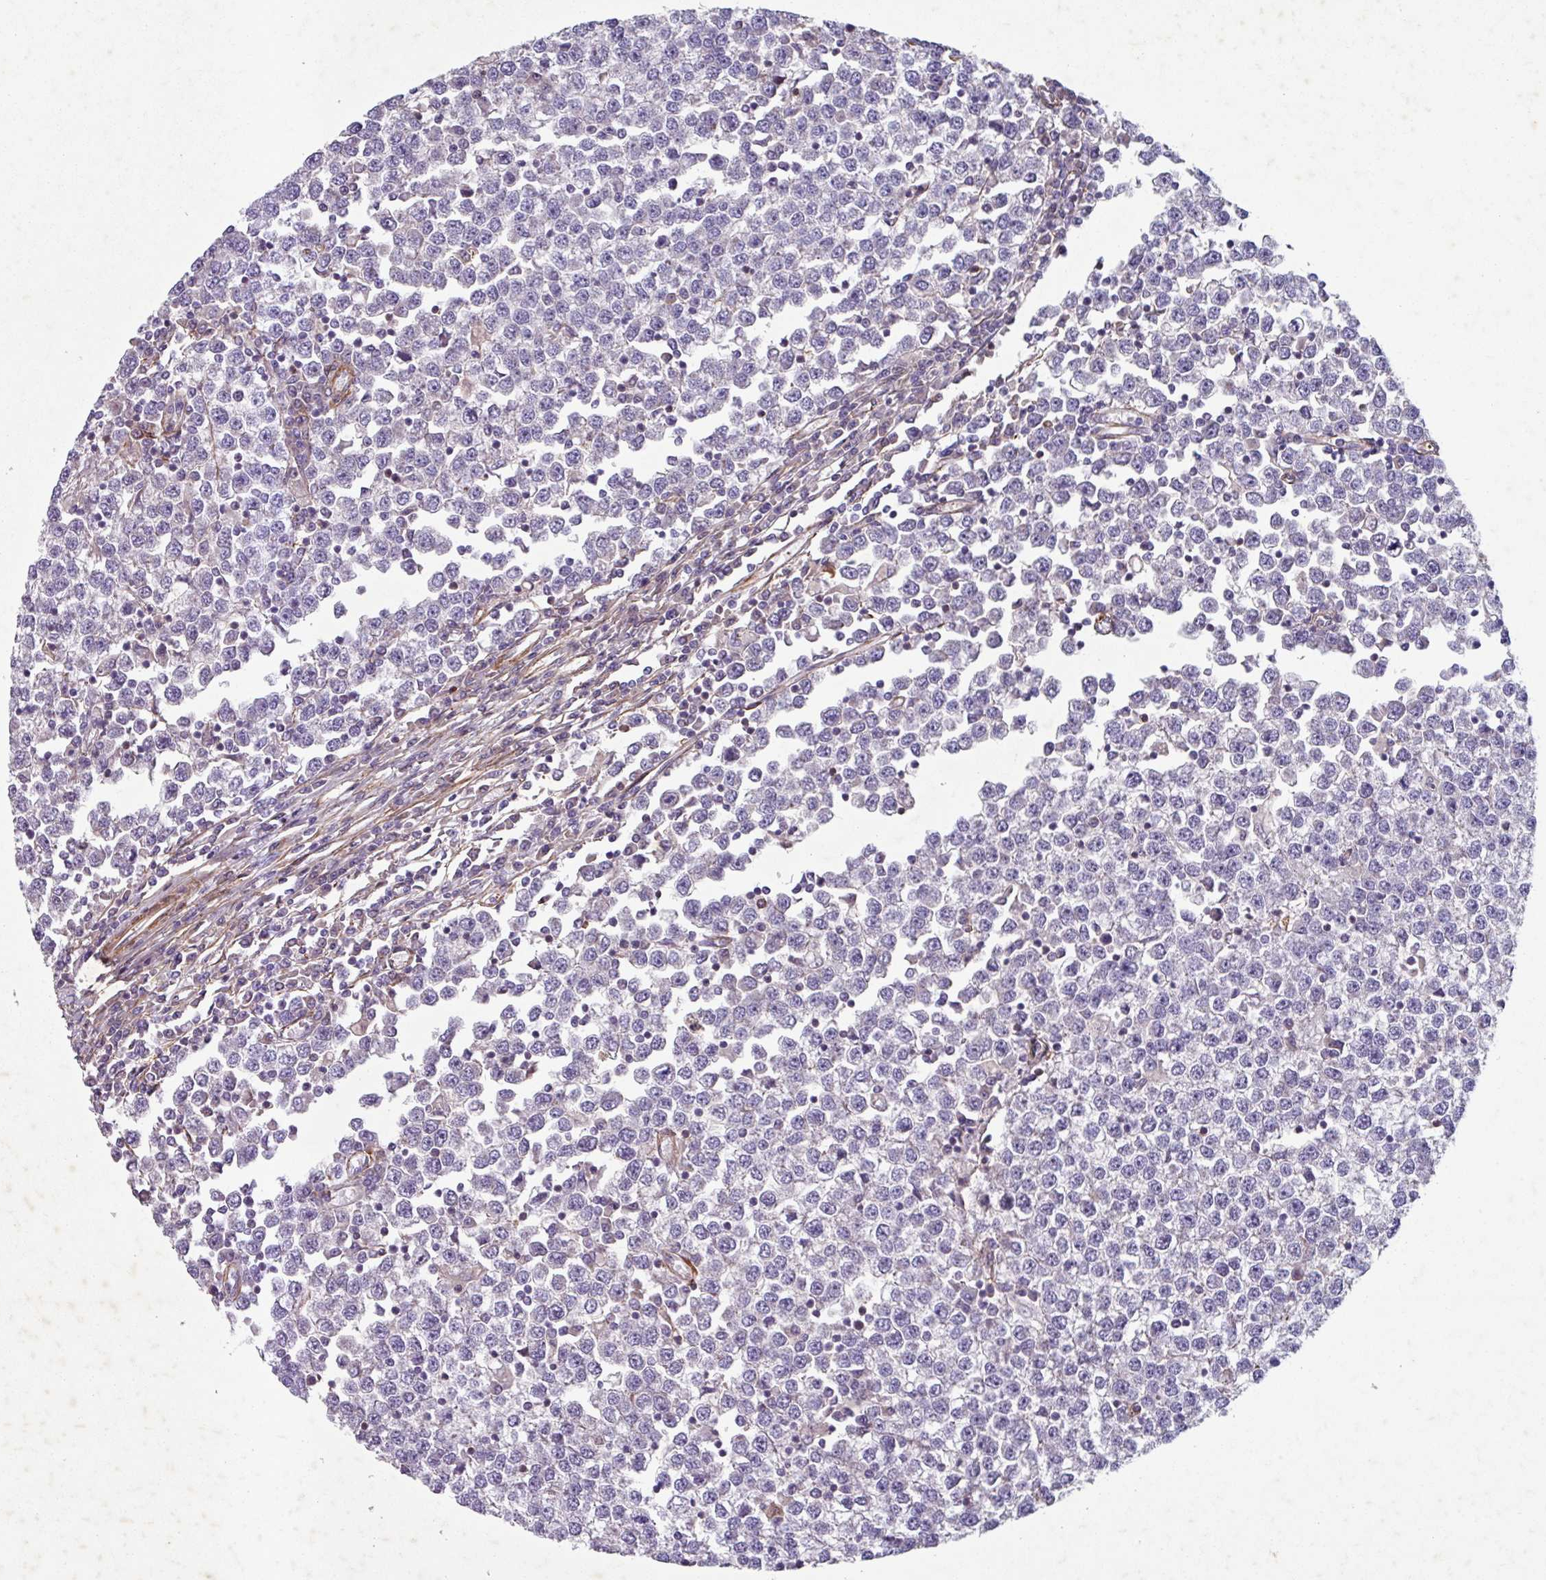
{"staining": {"intensity": "negative", "quantity": "none", "location": "none"}, "tissue": "testis cancer", "cell_type": "Tumor cells", "image_type": "cancer", "snomed": [{"axis": "morphology", "description": "Seminoma, NOS"}, {"axis": "topography", "description": "Testis"}], "caption": "DAB (3,3'-diaminobenzidine) immunohistochemical staining of seminoma (testis) exhibits no significant expression in tumor cells.", "gene": "ATP2C2", "patient": {"sex": "male", "age": 65}}